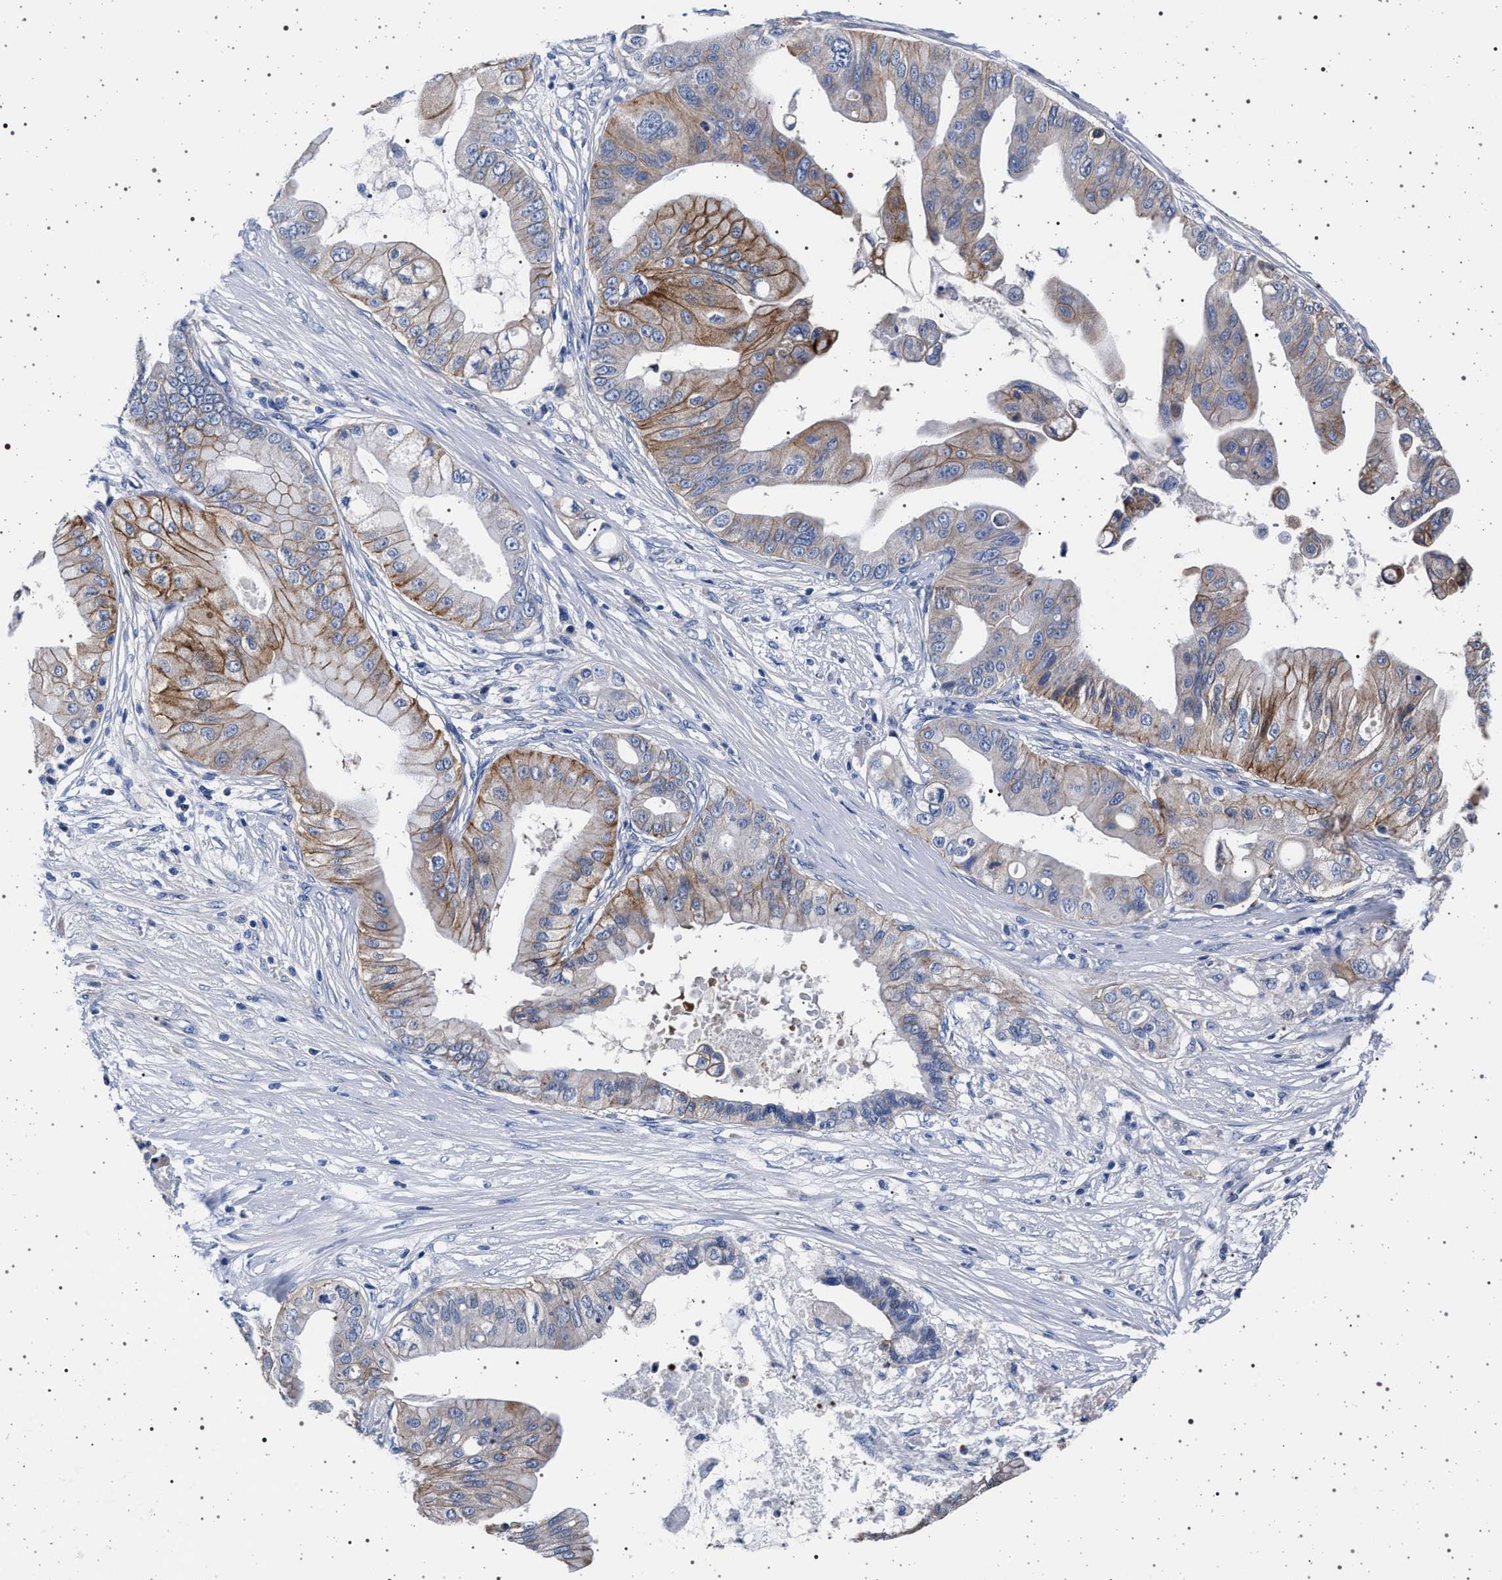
{"staining": {"intensity": "moderate", "quantity": "25%-75%", "location": "cytoplasmic/membranous"}, "tissue": "pancreatic cancer", "cell_type": "Tumor cells", "image_type": "cancer", "snomed": [{"axis": "morphology", "description": "Adenocarcinoma, NOS"}, {"axis": "topography", "description": "Pancreas"}], "caption": "Brown immunohistochemical staining in pancreatic cancer (adenocarcinoma) displays moderate cytoplasmic/membranous expression in approximately 25%-75% of tumor cells.", "gene": "SLC9A1", "patient": {"sex": "female", "age": 75}}